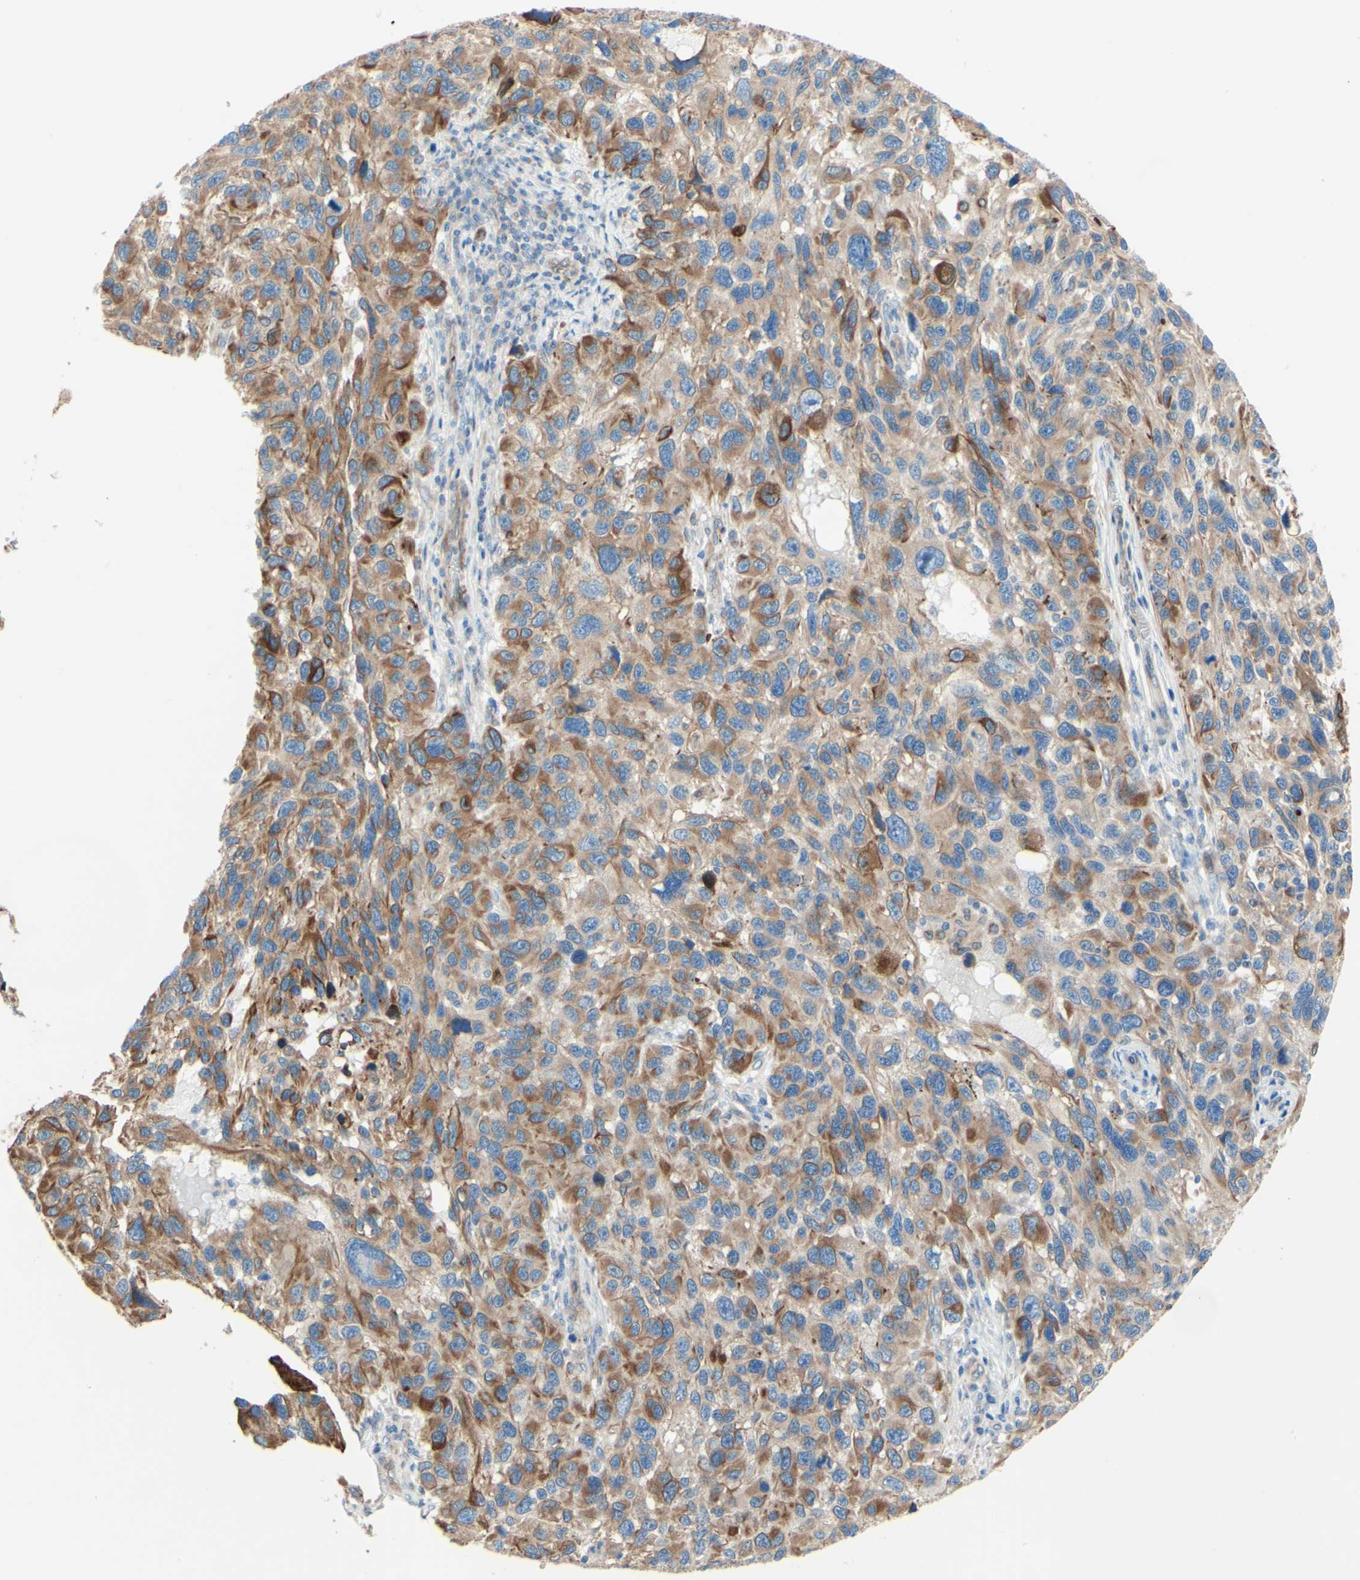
{"staining": {"intensity": "weak", "quantity": ">75%", "location": "cytoplasmic/membranous"}, "tissue": "melanoma", "cell_type": "Tumor cells", "image_type": "cancer", "snomed": [{"axis": "morphology", "description": "Malignant melanoma, NOS"}, {"axis": "topography", "description": "Skin"}], "caption": "Brown immunohistochemical staining in human melanoma displays weak cytoplasmic/membranous positivity in about >75% of tumor cells. The protein of interest is stained brown, and the nuclei are stained in blue (DAB IHC with brightfield microscopy, high magnification).", "gene": "ENDOD1", "patient": {"sex": "male", "age": 53}}